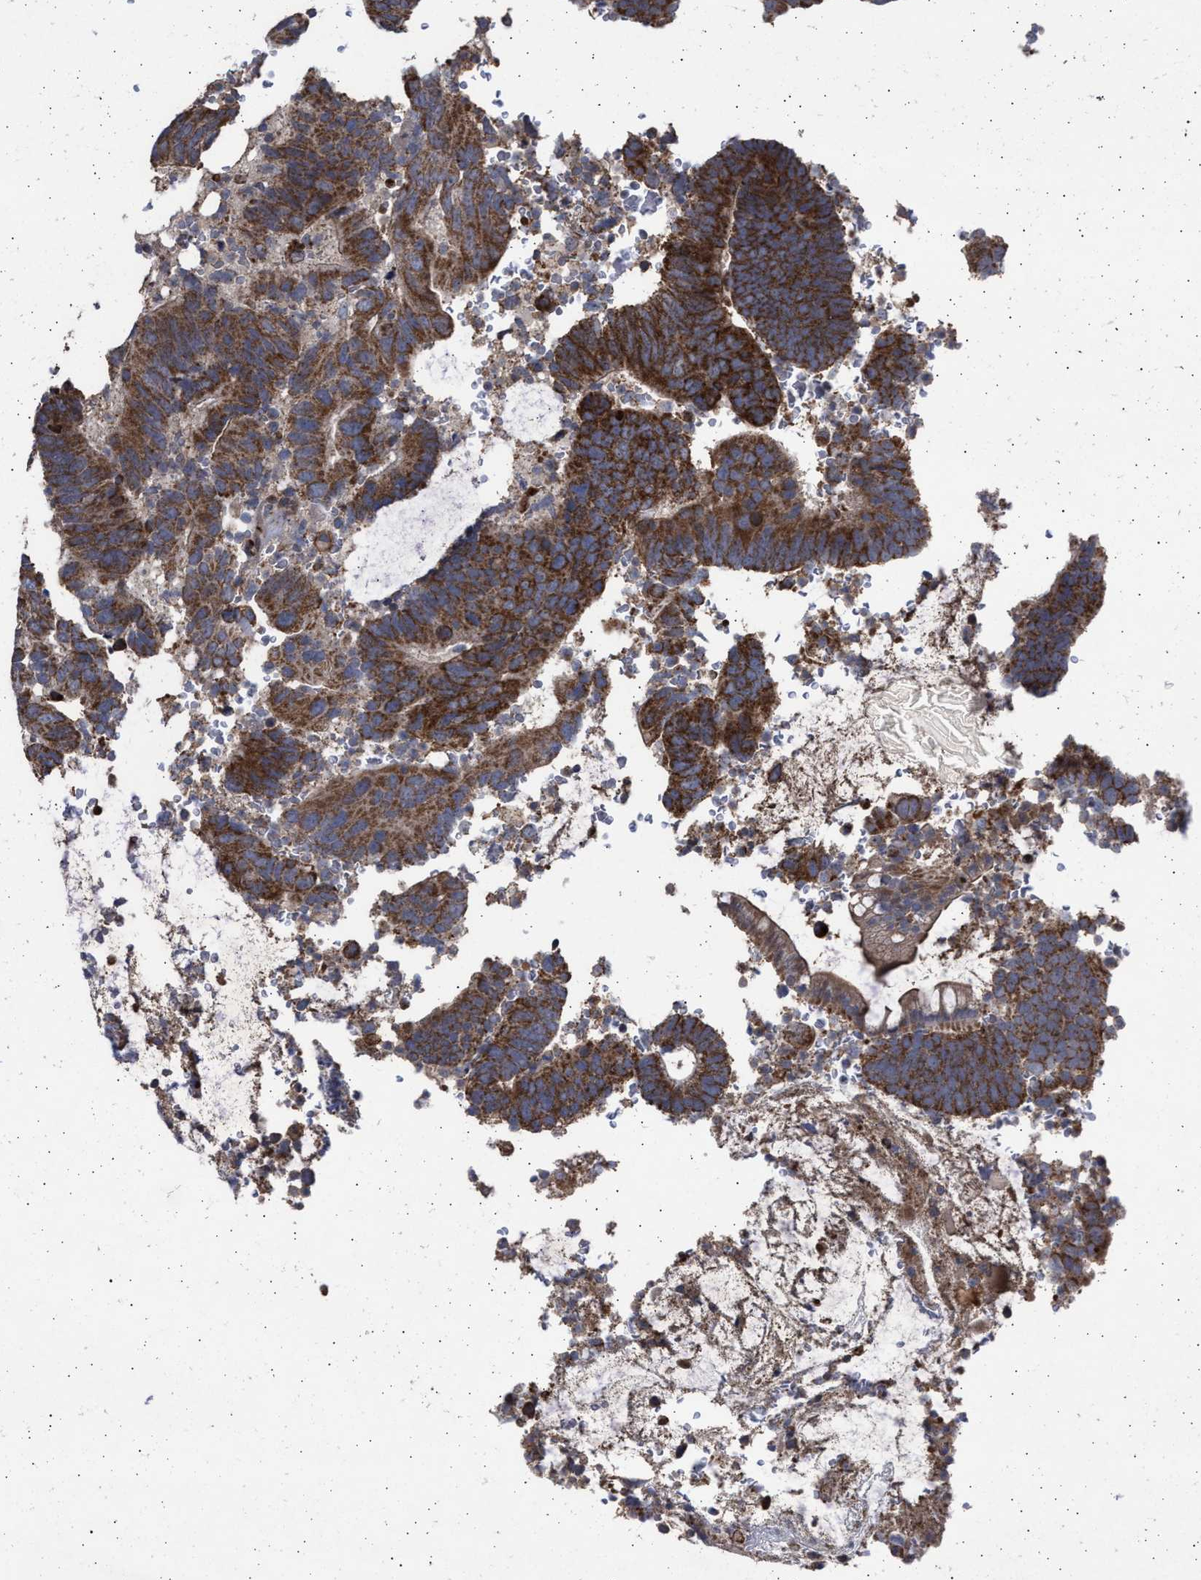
{"staining": {"intensity": "strong", "quantity": ">75%", "location": "cytoplasmic/membranous"}, "tissue": "colorectal cancer", "cell_type": "Tumor cells", "image_type": "cancer", "snomed": [{"axis": "morphology", "description": "Adenocarcinoma, NOS"}, {"axis": "topography", "description": "Colon"}], "caption": "IHC photomicrograph of colorectal adenocarcinoma stained for a protein (brown), which demonstrates high levels of strong cytoplasmic/membranous staining in approximately >75% of tumor cells.", "gene": "TTC19", "patient": {"sex": "male", "age": 56}}